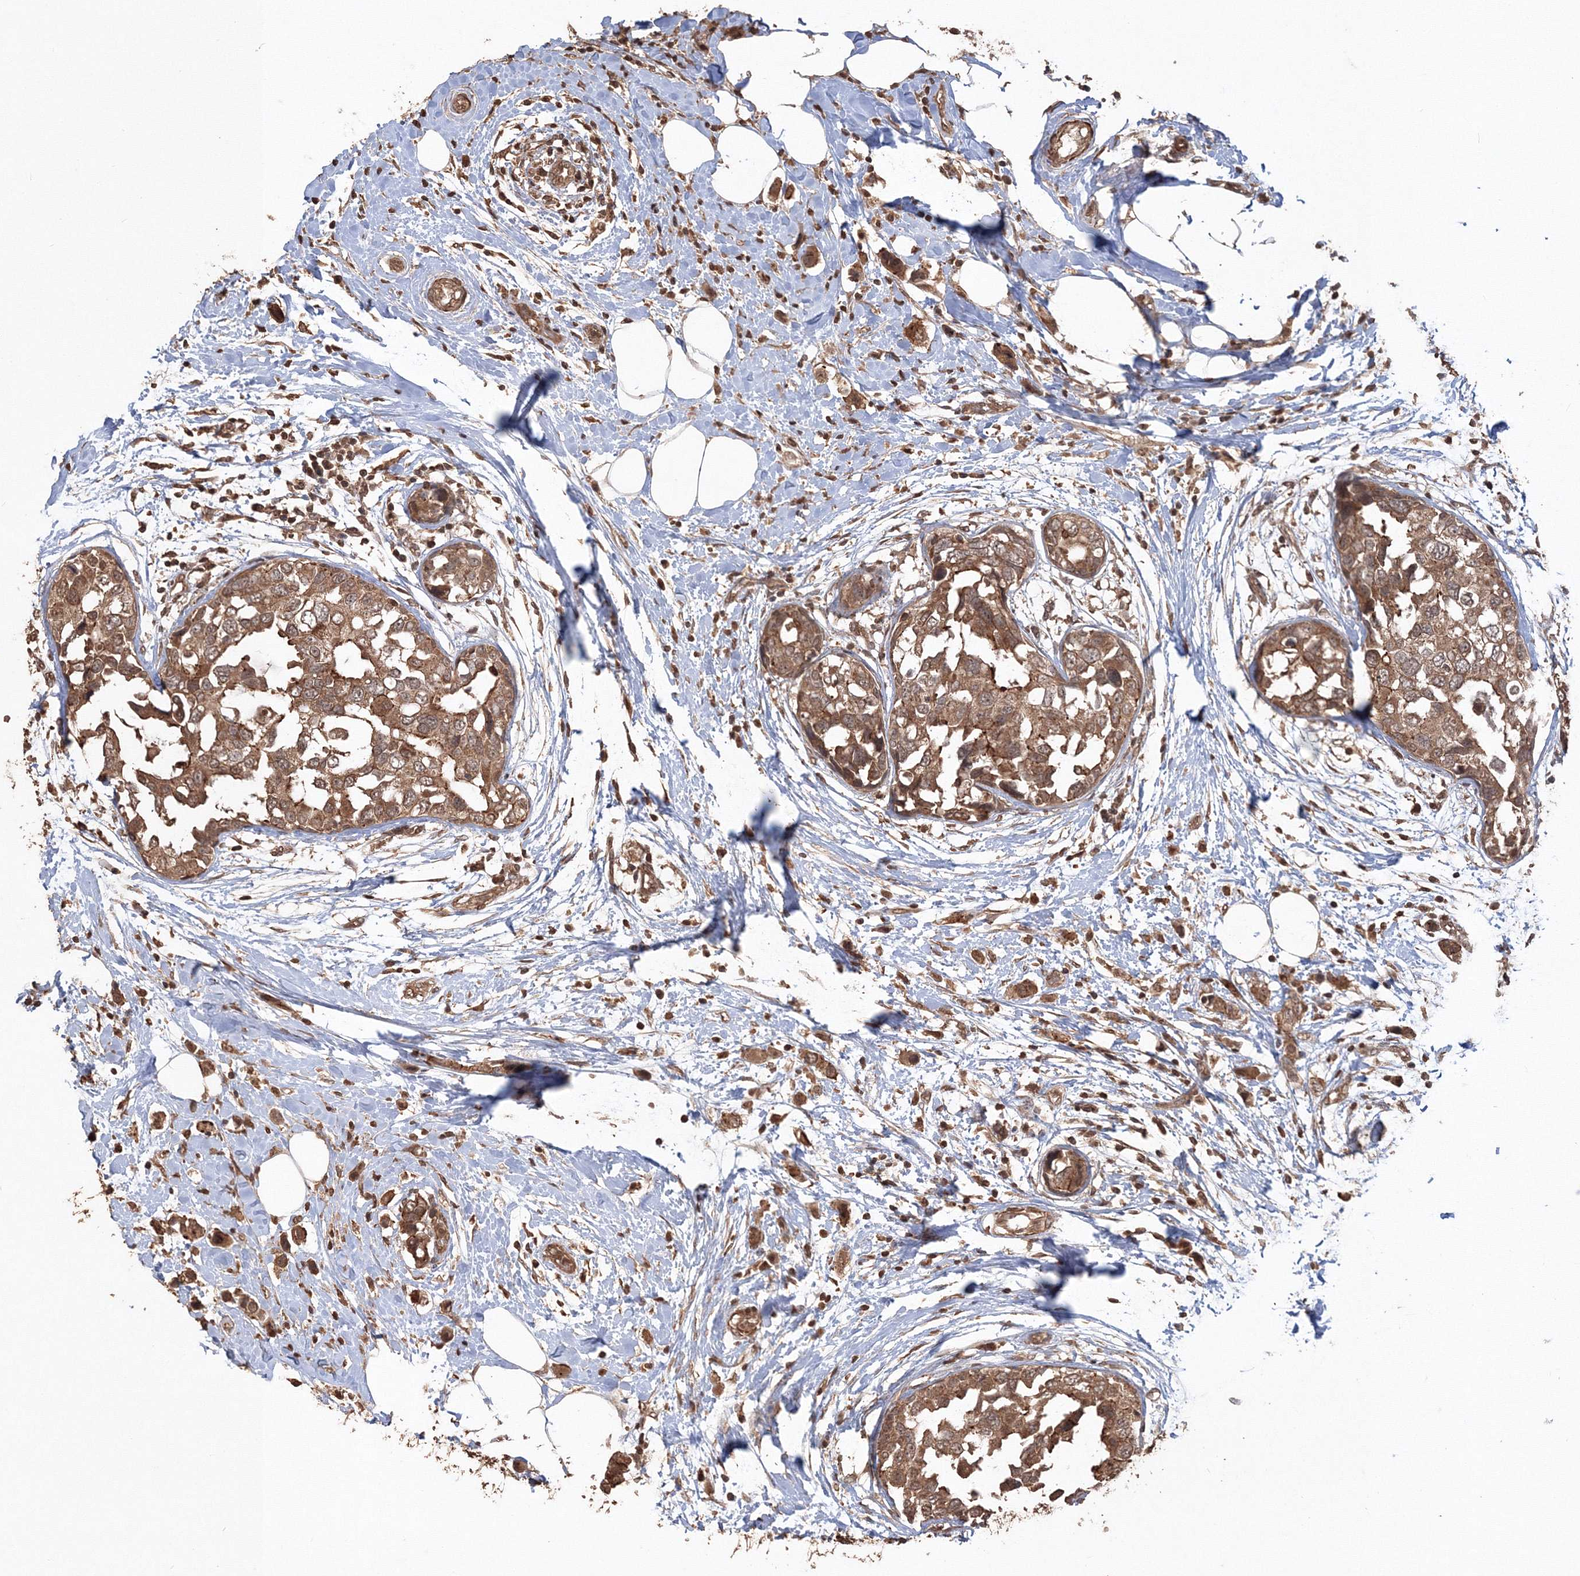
{"staining": {"intensity": "strong", "quantity": ">75%", "location": "cytoplasmic/membranous,nuclear"}, "tissue": "breast cancer", "cell_type": "Tumor cells", "image_type": "cancer", "snomed": [{"axis": "morphology", "description": "Normal tissue, NOS"}, {"axis": "morphology", "description": "Duct carcinoma"}, {"axis": "topography", "description": "Breast"}], "caption": "A brown stain highlights strong cytoplasmic/membranous and nuclear expression of a protein in breast cancer (infiltrating ductal carcinoma) tumor cells. (Brightfield microscopy of DAB IHC at high magnification).", "gene": "CCDC122", "patient": {"sex": "female", "age": 50}}